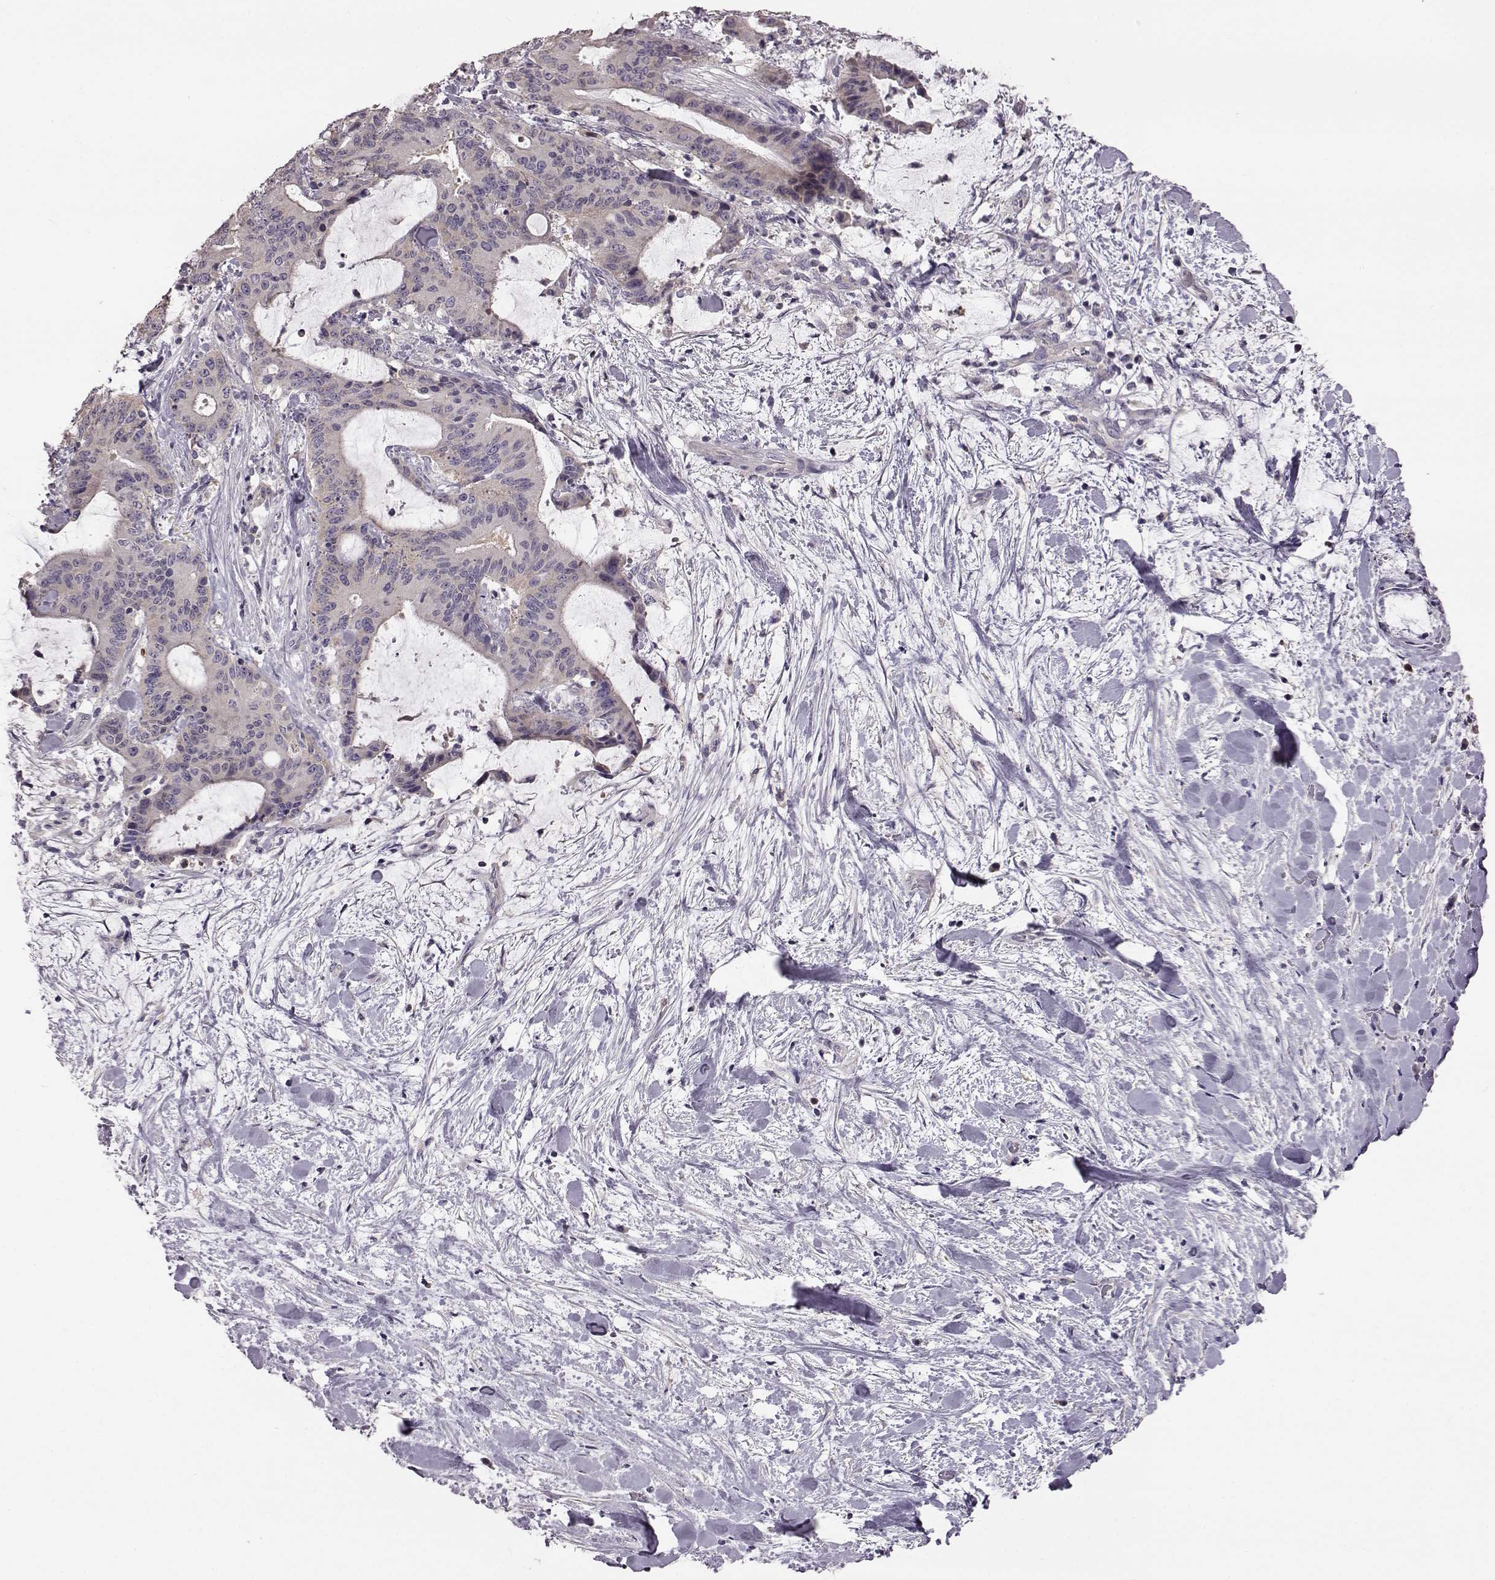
{"staining": {"intensity": "negative", "quantity": "none", "location": "none"}, "tissue": "liver cancer", "cell_type": "Tumor cells", "image_type": "cancer", "snomed": [{"axis": "morphology", "description": "Cholangiocarcinoma"}, {"axis": "topography", "description": "Liver"}], "caption": "This is an immunohistochemistry (IHC) image of liver cancer (cholangiocarcinoma). There is no staining in tumor cells.", "gene": "ADGRG2", "patient": {"sex": "female", "age": 73}}